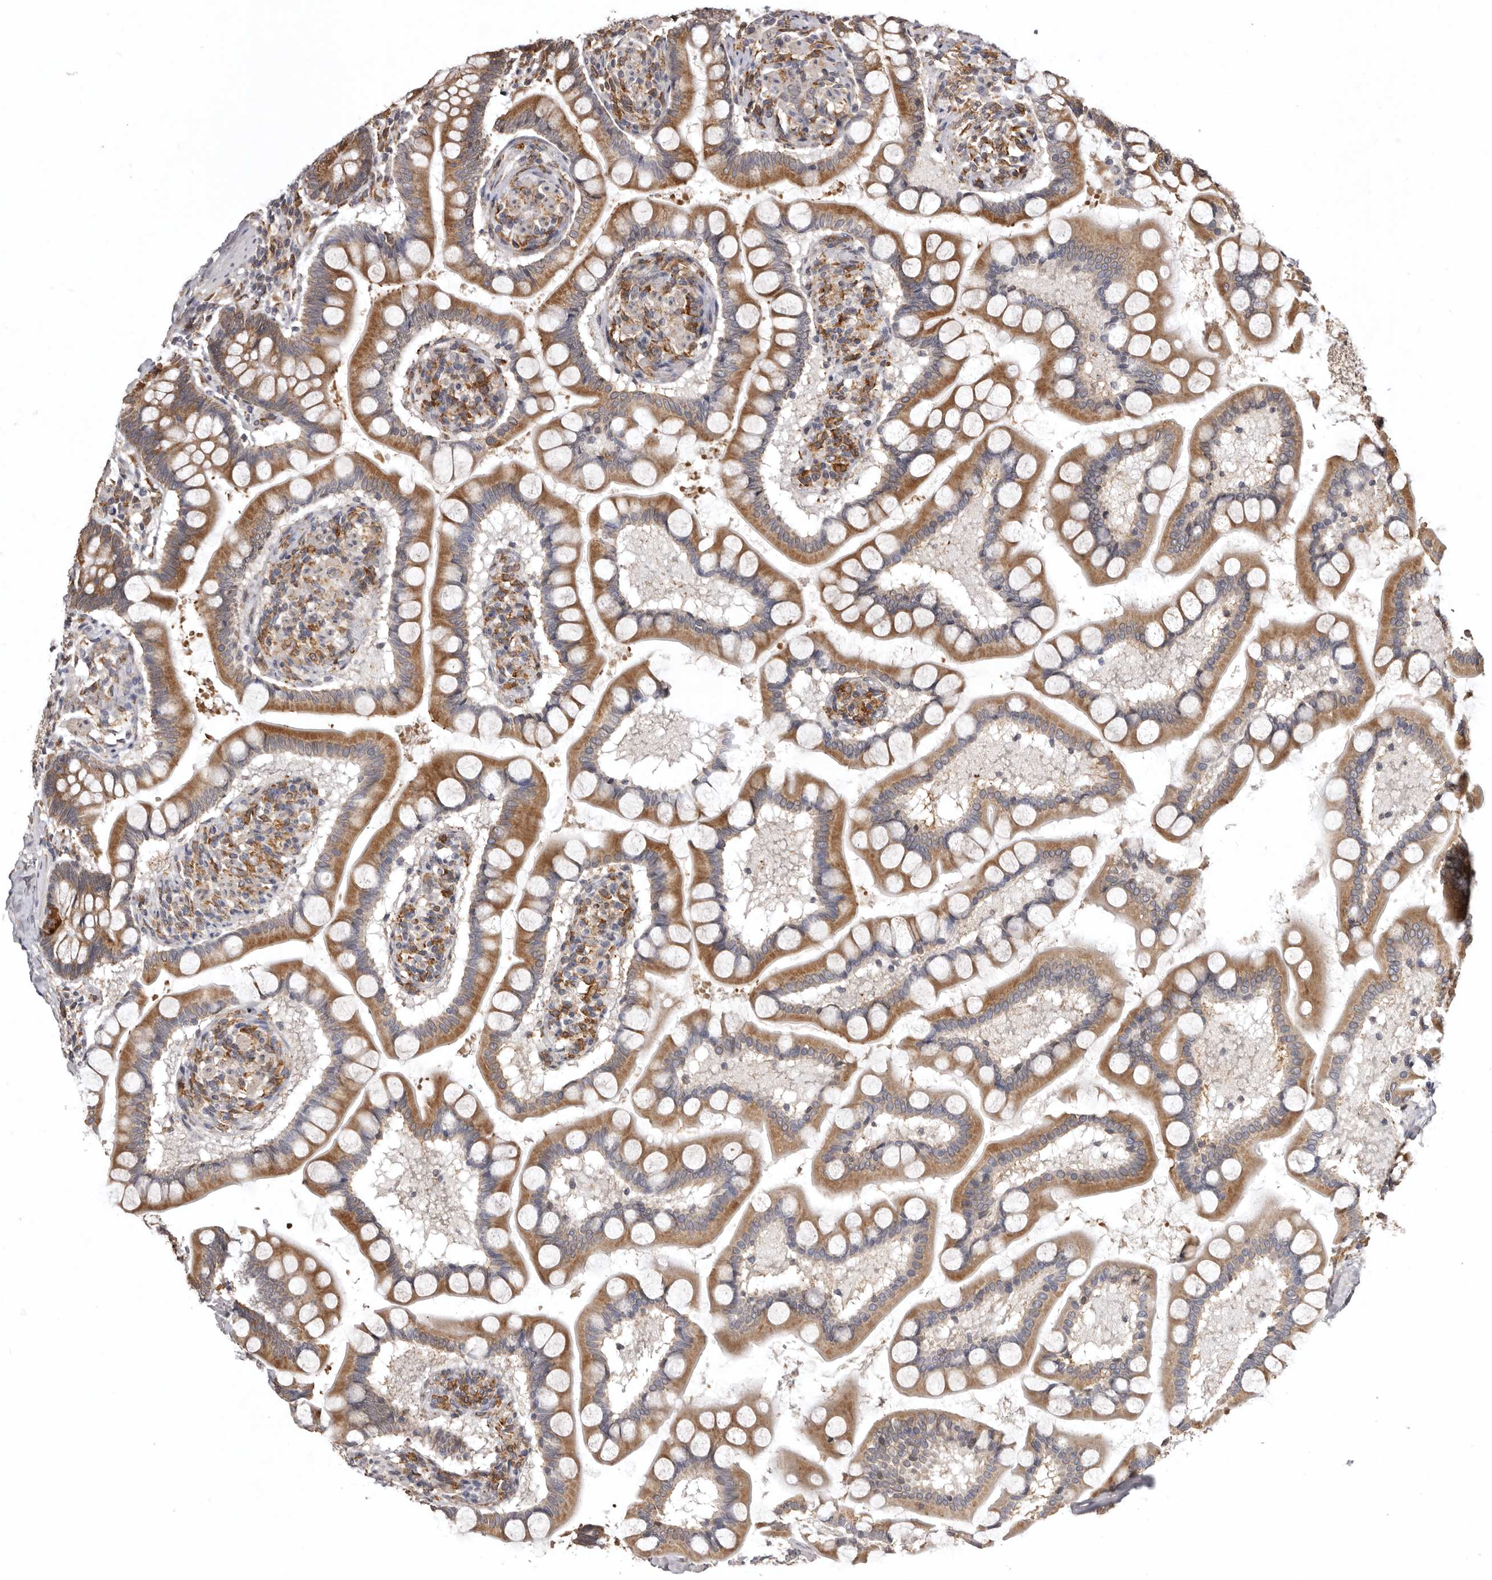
{"staining": {"intensity": "moderate", "quantity": ">75%", "location": "cytoplasmic/membranous"}, "tissue": "small intestine", "cell_type": "Glandular cells", "image_type": "normal", "snomed": [{"axis": "morphology", "description": "Normal tissue, NOS"}, {"axis": "topography", "description": "Small intestine"}], "caption": "The histopathology image exhibits staining of normal small intestine, revealing moderate cytoplasmic/membranous protein staining (brown color) within glandular cells.", "gene": "INKA2", "patient": {"sex": "male", "age": 41}}